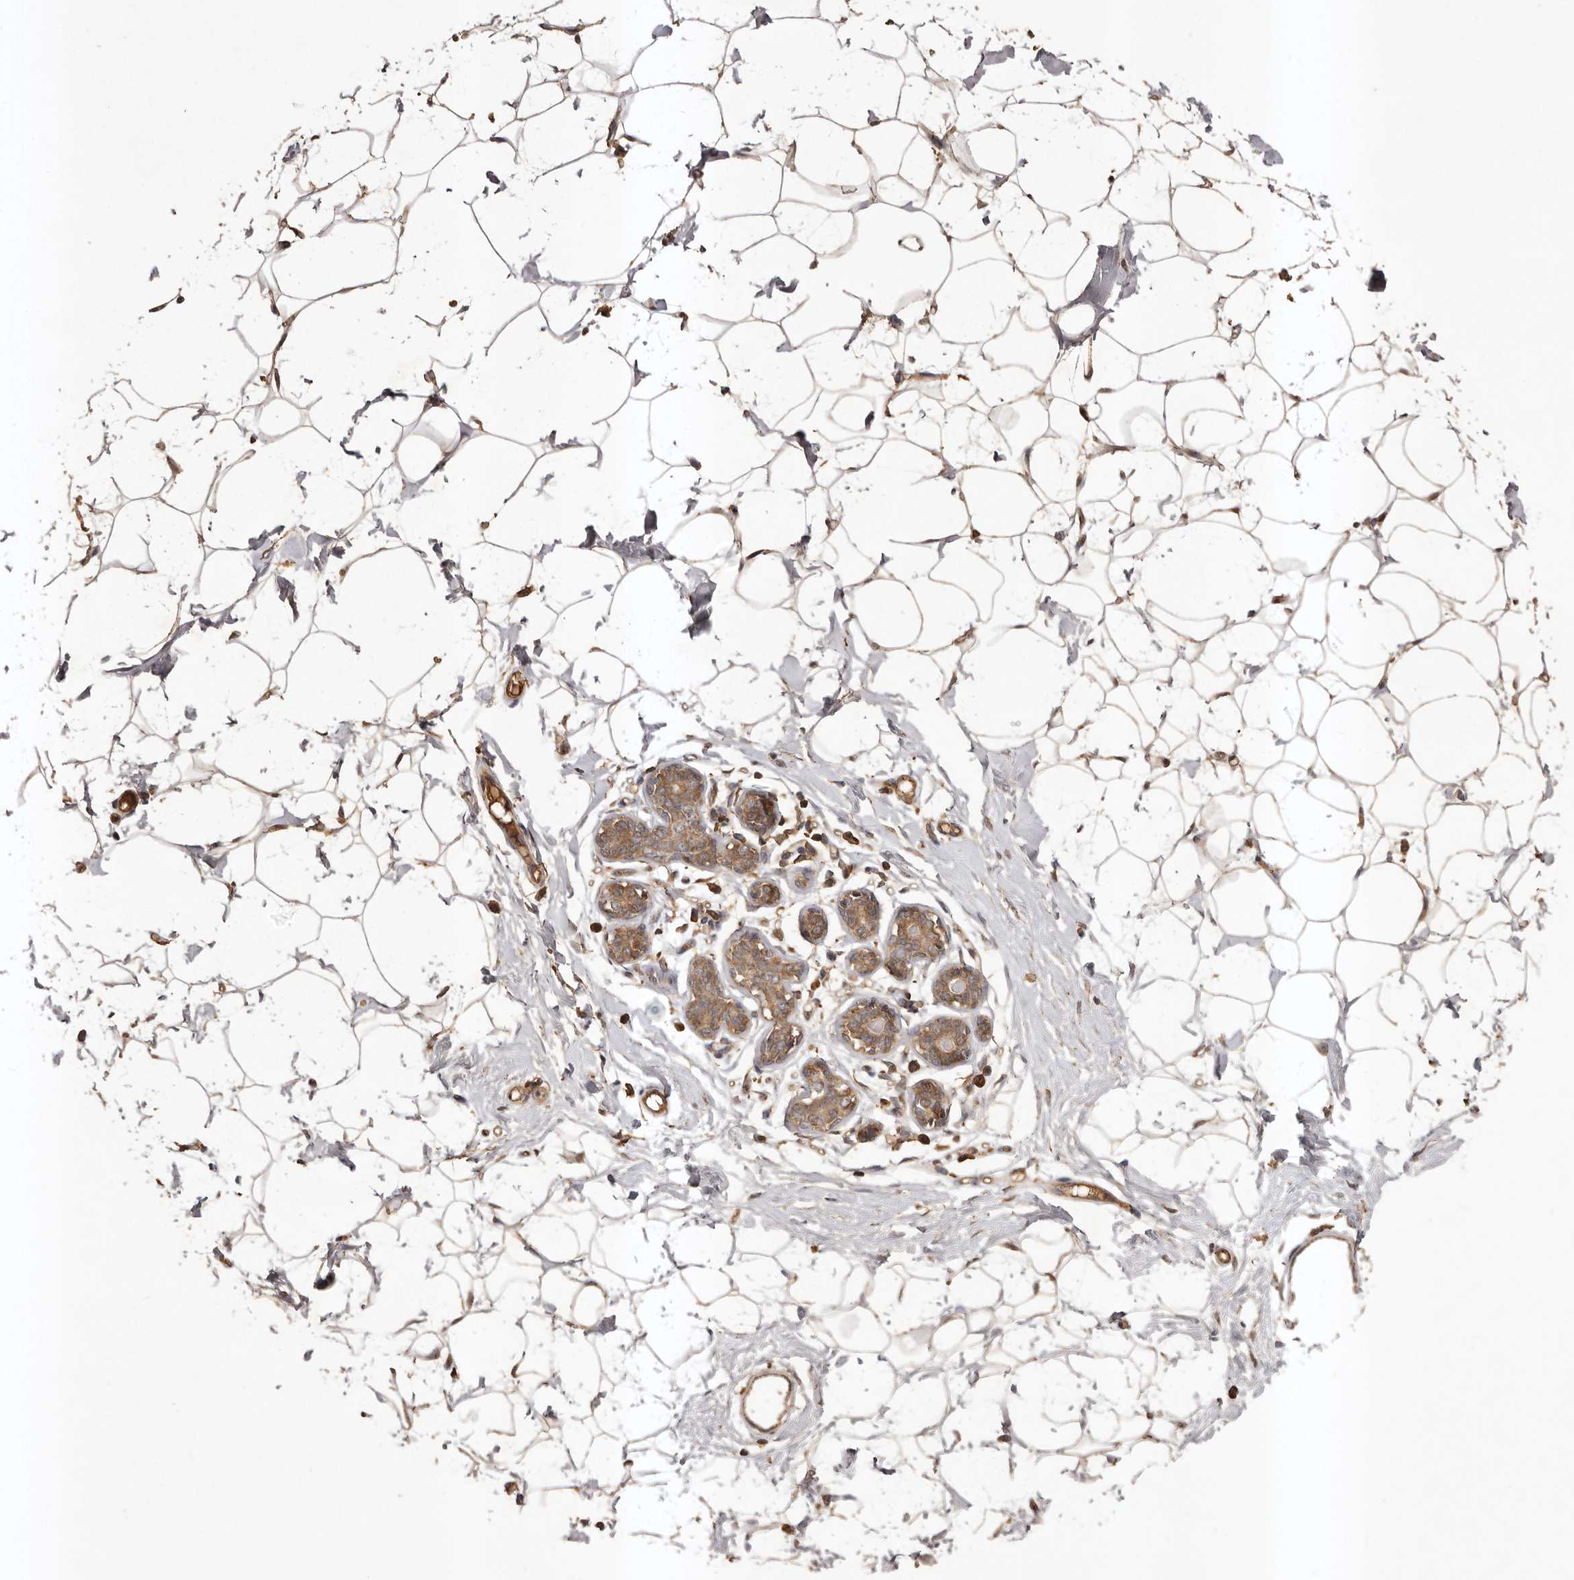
{"staining": {"intensity": "moderate", "quantity": "25%-75%", "location": "cytoplasmic/membranous"}, "tissue": "adipose tissue", "cell_type": "Adipocytes", "image_type": "normal", "snomed": [{"axis": "morphology", "description": "Normal tissue, NOS"}, {"axis": "topography", "description": "Breast"}], "caption": "Immunohistochemistry (IHC) (DAB) staining of normal human adipose tissue exhibits moderate cytoplasmic/membranous protein staining in approximately 25%-75% of adipocytes.", "gene": "SLC22A3", "patient": {"sex": "female", "age": 23}}